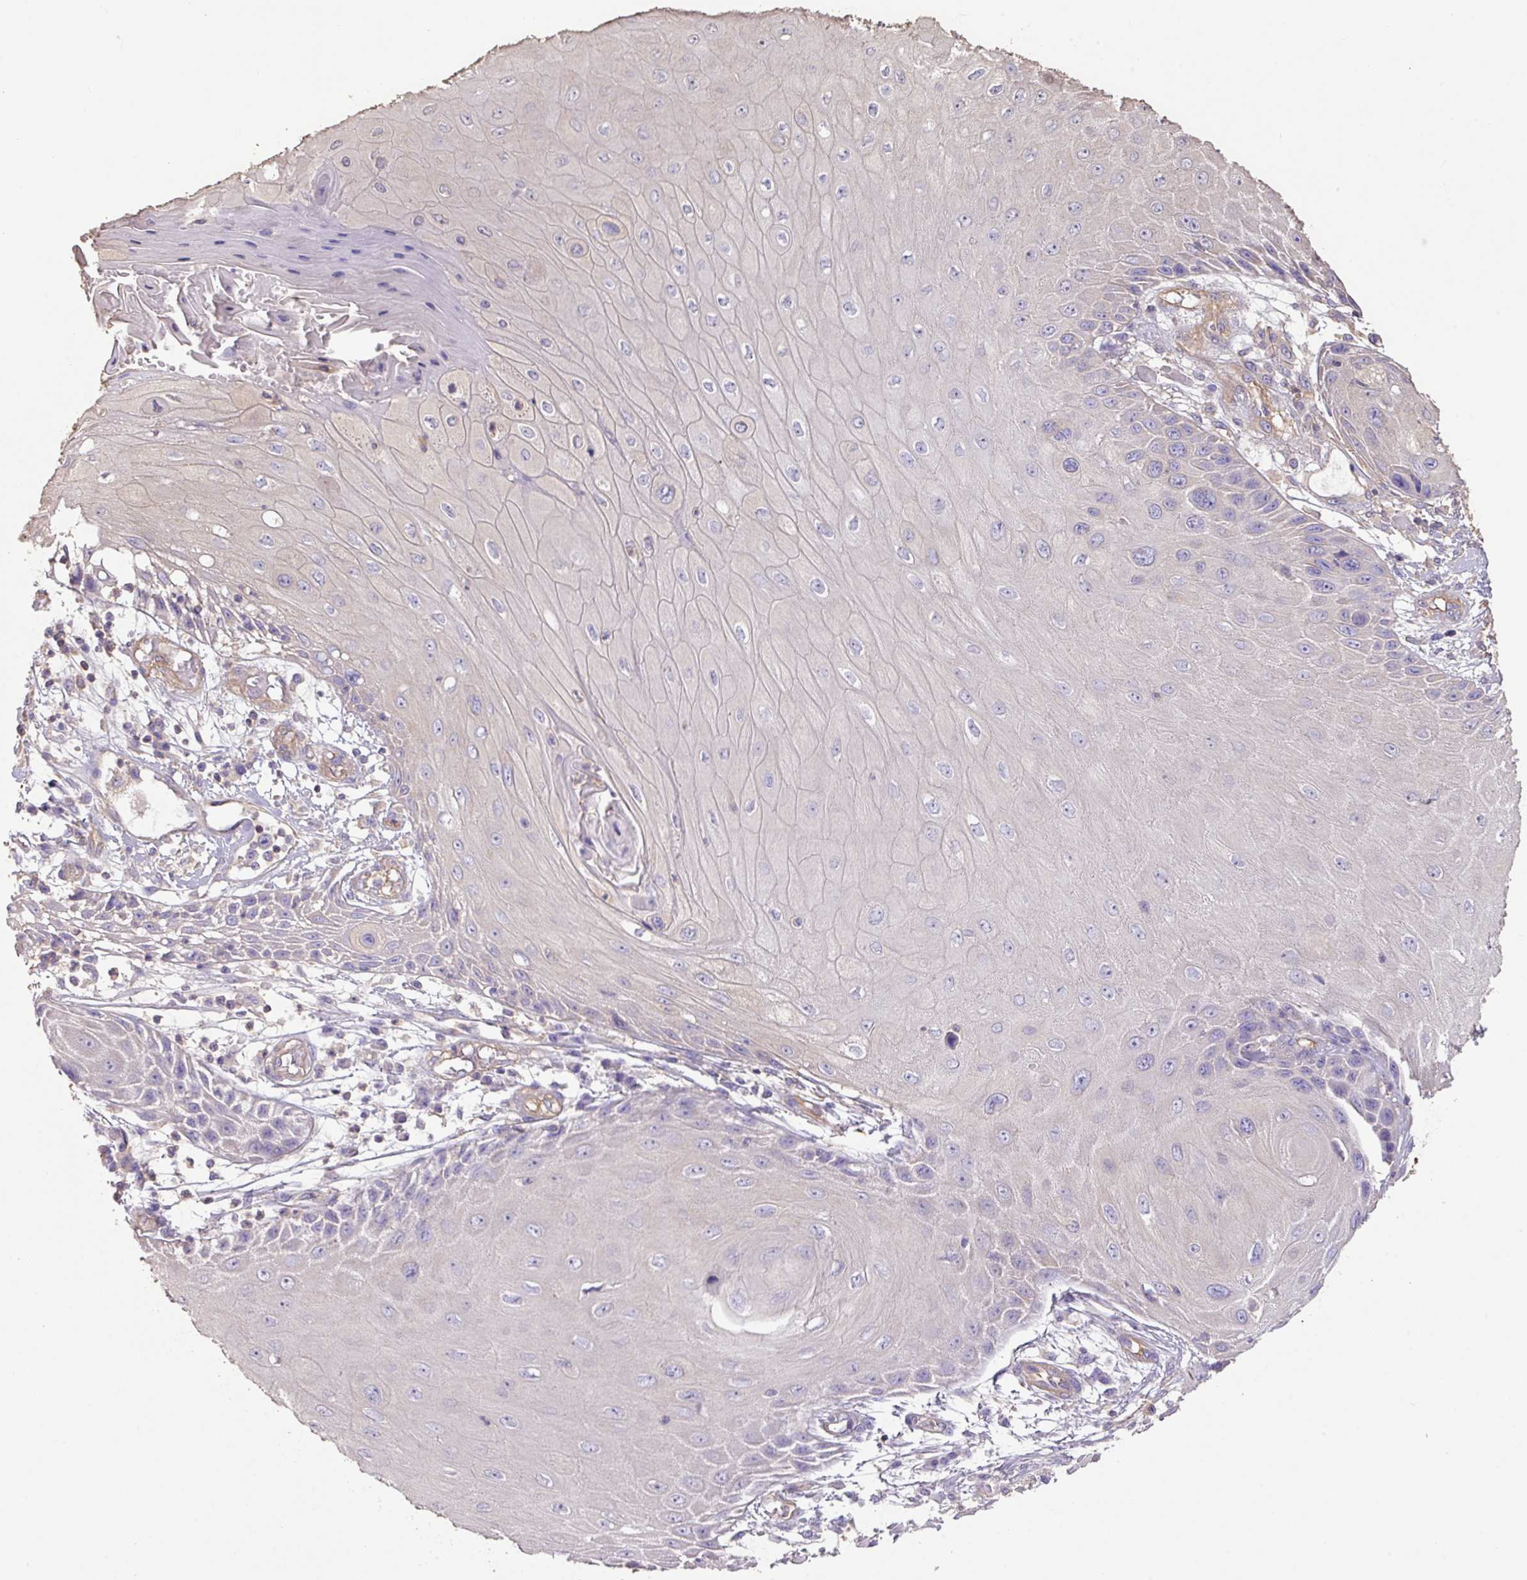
{"staining": {"intensity": "negative", "quantity": "none", "location": "none"}, "tissue": "skin cancer", "cell_type": "Tumor cells", "image_type": "cancer", "snomed": [{"axis": "morphology", "description": "Squamous cell carcinoma, NOS"}, {"axis": "topography", "description": "Skin"}, {"axis": "topography", "description": "Vulva"}], "caption": "A photomicrograph of skin cancer (squamous cell carcinoma) stained for a protein exhibits no brown staining in tumor cells.", "gene": "CALML4", "patient": {"sex": "female", "age": 44}}